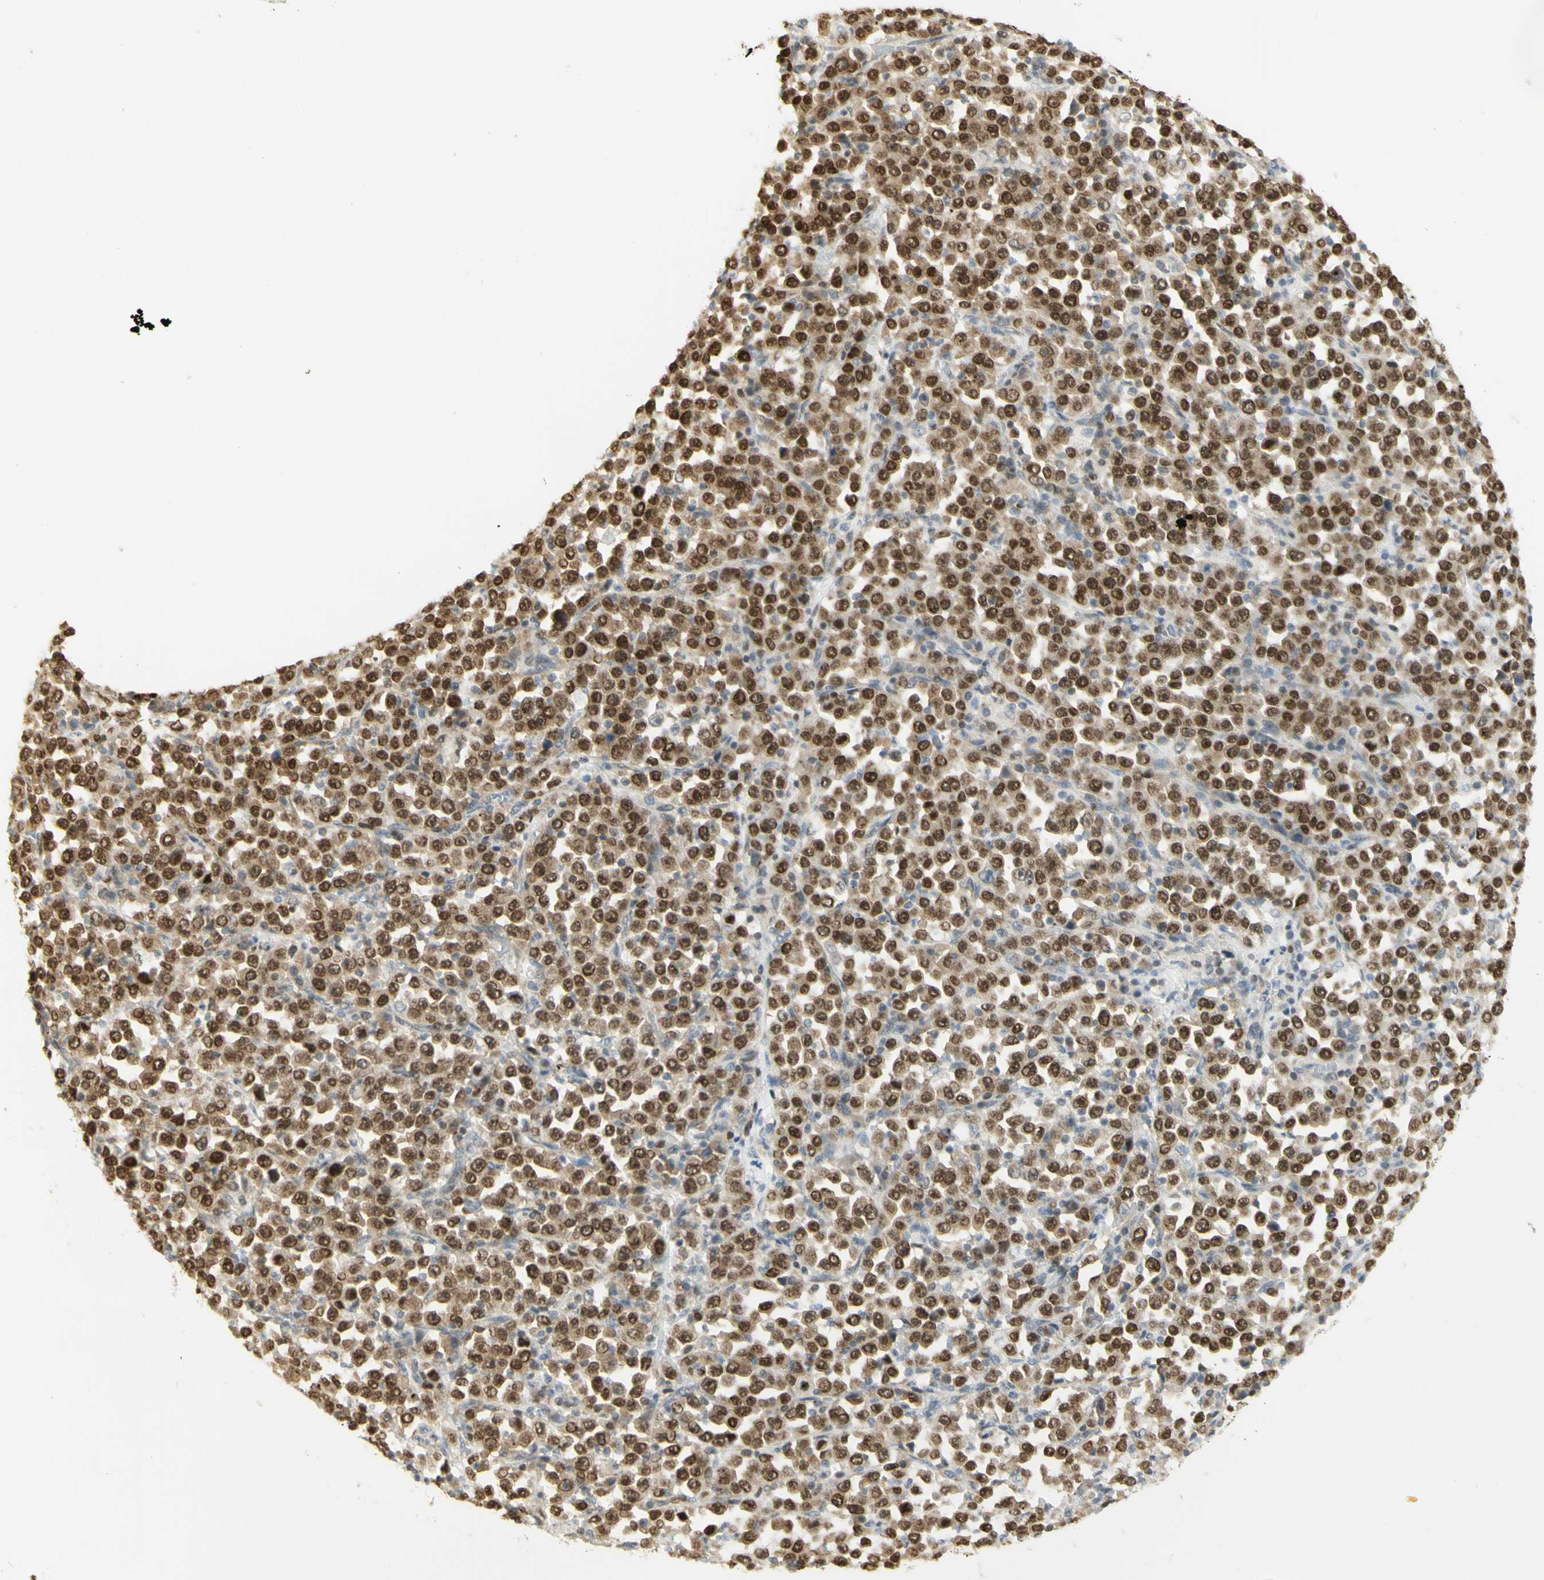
{"staining": {"intensity": "strong", "quantity": ">75%", "location": "cytoplasmic/membranous,nuclear"}, "tissue": "stomach cancer", "cell_type": "Tumor cells", "image_type": "cancer", "snomed": [{"axis": "morphology", "description": "Normal tissue, NOS"}, {"axis": "morphology", "description": "Adenocarcinoma, NOS"}, {"axis": "topography", "description": "Stomach, upper"}, {"axis": "topography", "description": "Stomach"}], "caption": "IHC histopathology image of neoplastic tissue: human stomach adenocarcinoma stained using IHC shows high levels of strong protein expression localized specifically in the cytoplasmic/membranous and nuclear of tumor cells, appearing as a cytoplasmic/membranous and nuclear brown color.", "gene": "KIF11", "patient": {"sex": "male", "age": 59}}